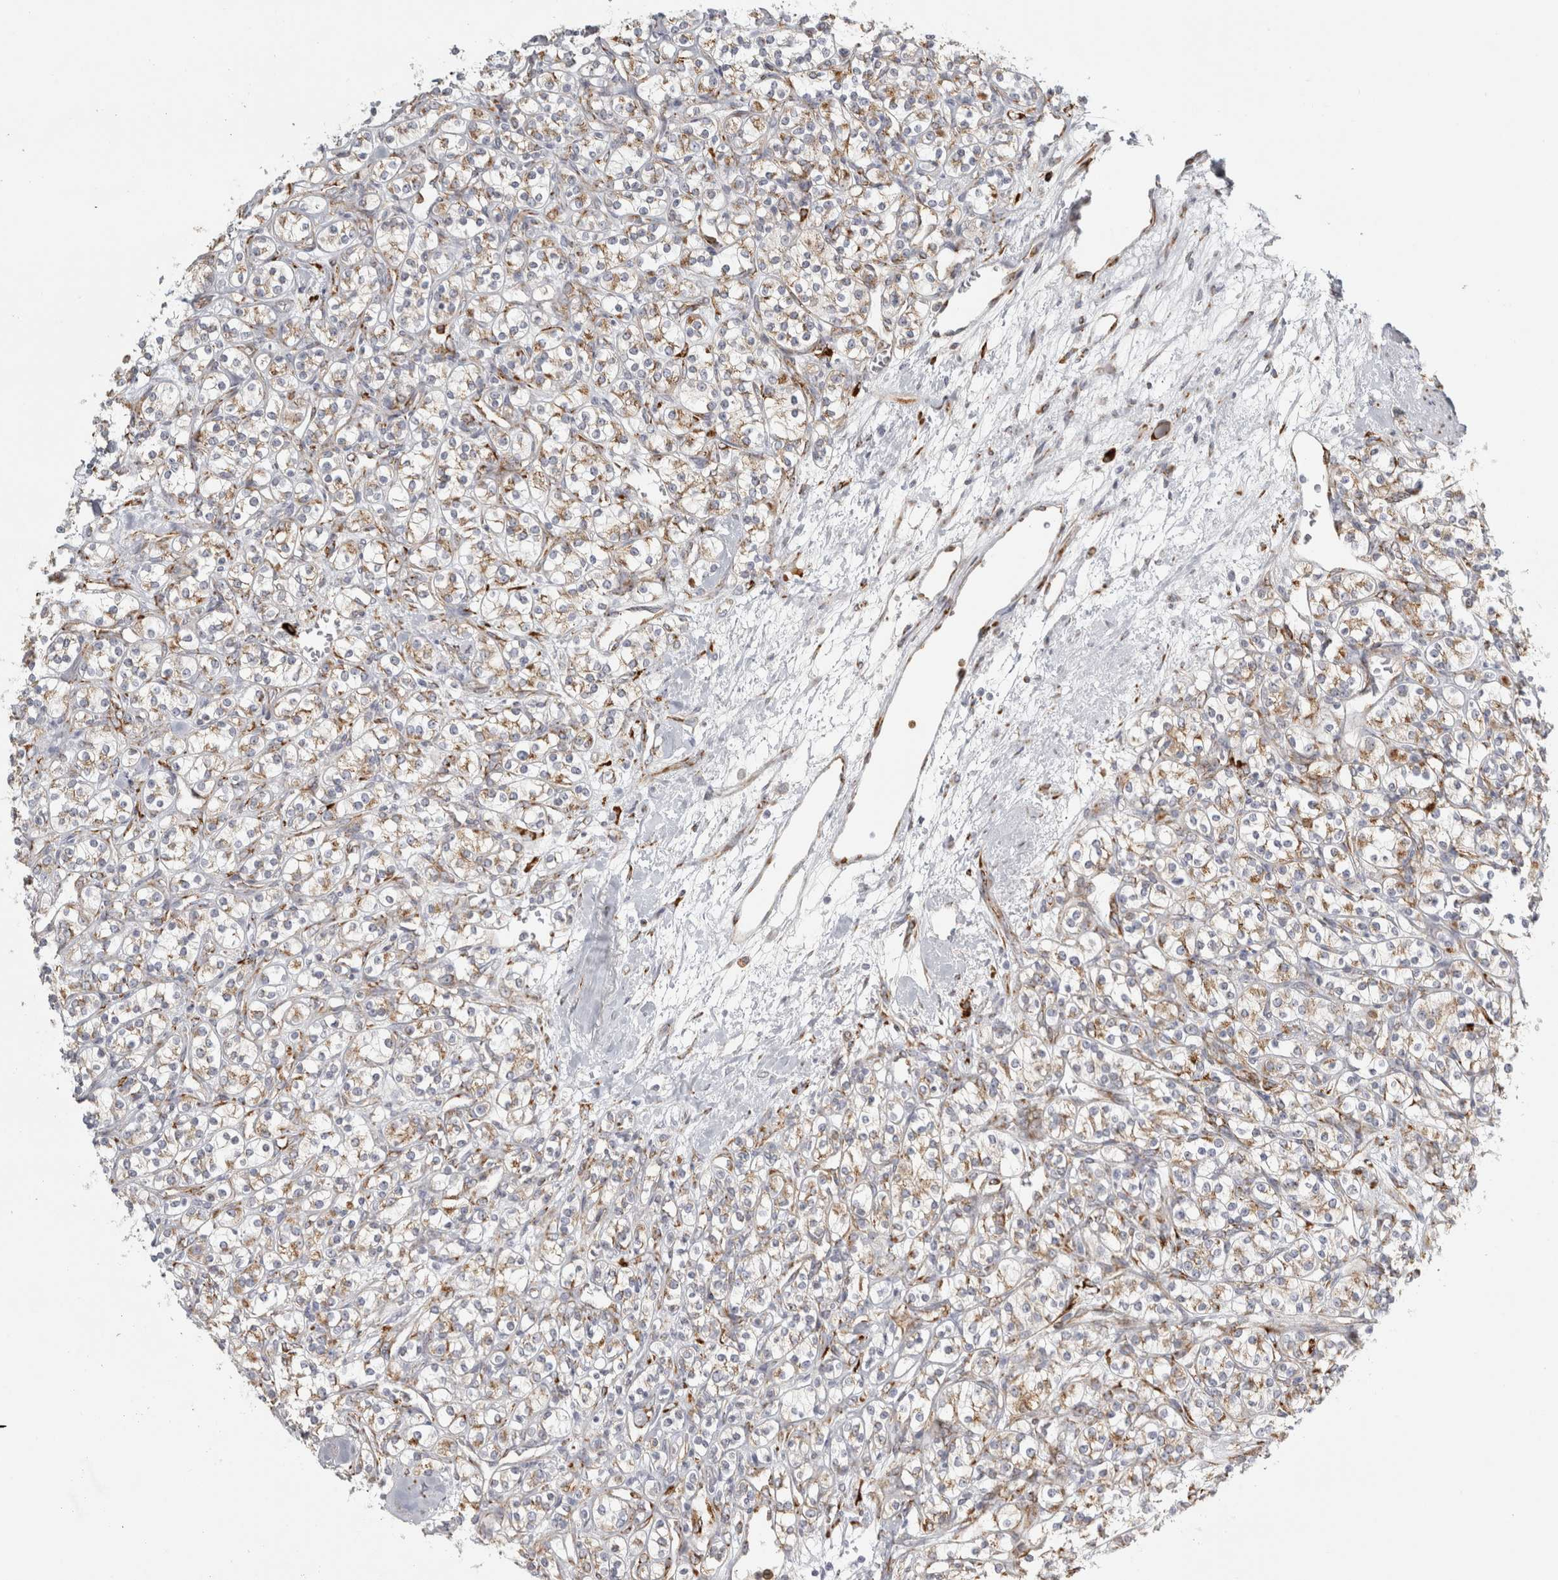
{"staining": {"intensity": "moderate", "quantity": "25%-75%", "location": "cytoplasmic/membranous"}, "tissue": "renal cancer", "cell_type": "Tumor cells", "image_type": "cancer", "snomed": [{"axis": "morphology", "description": "Adenocarcinoma, NOS"}, {"axis": "topography", "description": "Kidney"}], "caption": "The photomicrograph shows immunohistochemical staining of renal cancer. There is moderate cytoplasmic/membranous positivity is seen in approximately 25%-75% of tumor cells.", "gene": "OSTN", "patient": {"sex": "male", "age": 77}}